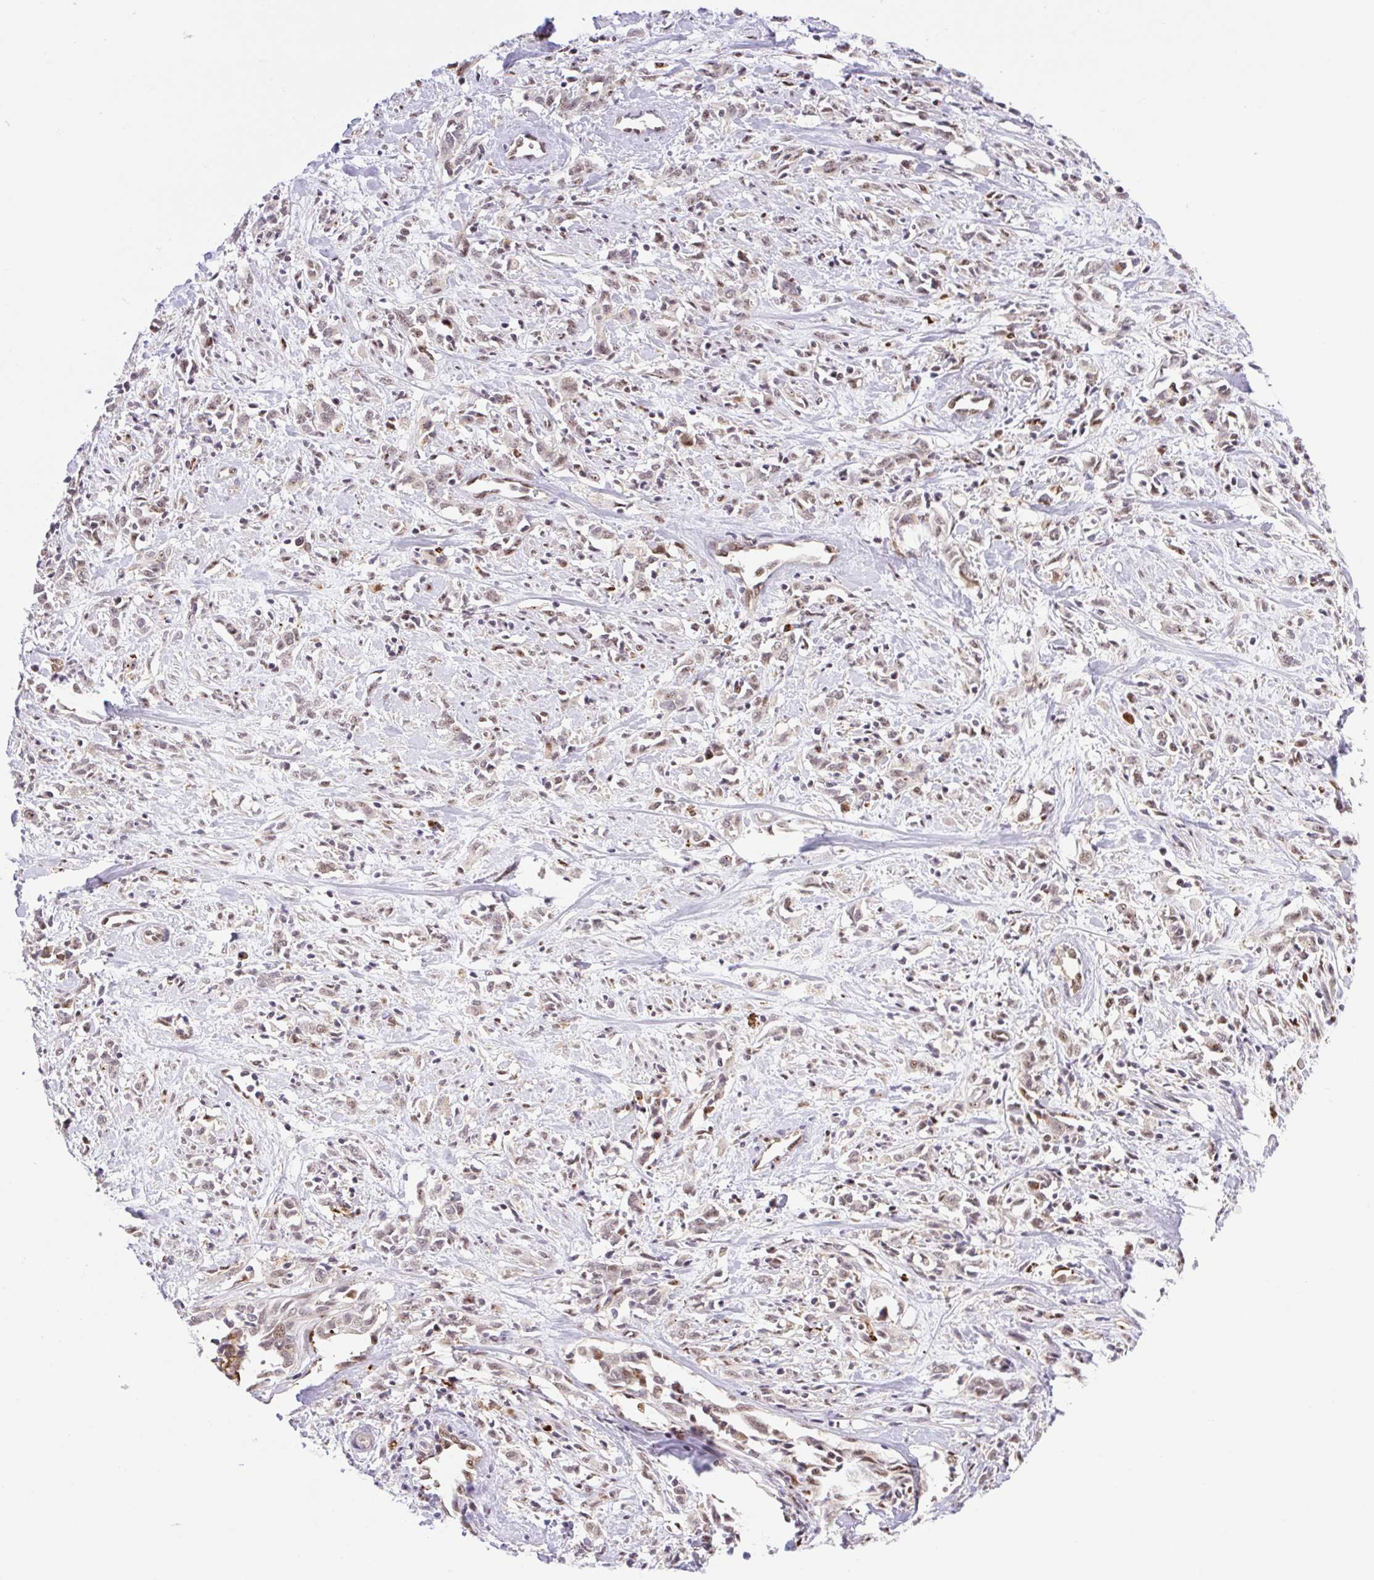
{"staining": {"intensity": "weak", "quantity": "25%-75%", "location": "nuclear"}, "tissue": "cervical cancer", "cell_type": "Tumor cells", "image_type": "cancer", "snomed": [{"axis": "morphology", "description": "Adenocarcinoma, NOS"}, {"axis": "topography", "description": "Cervix"}], "caption": "Immunohistochemistry (DAB (3,3'-diaminobenzidine)) staining of human adenocarcinoma (cervical) shows weak nuclear protein expression in about 25%-75% of tumor cells.", "gene": "ERG", "patient": {"sex": "female", "age": 40}}